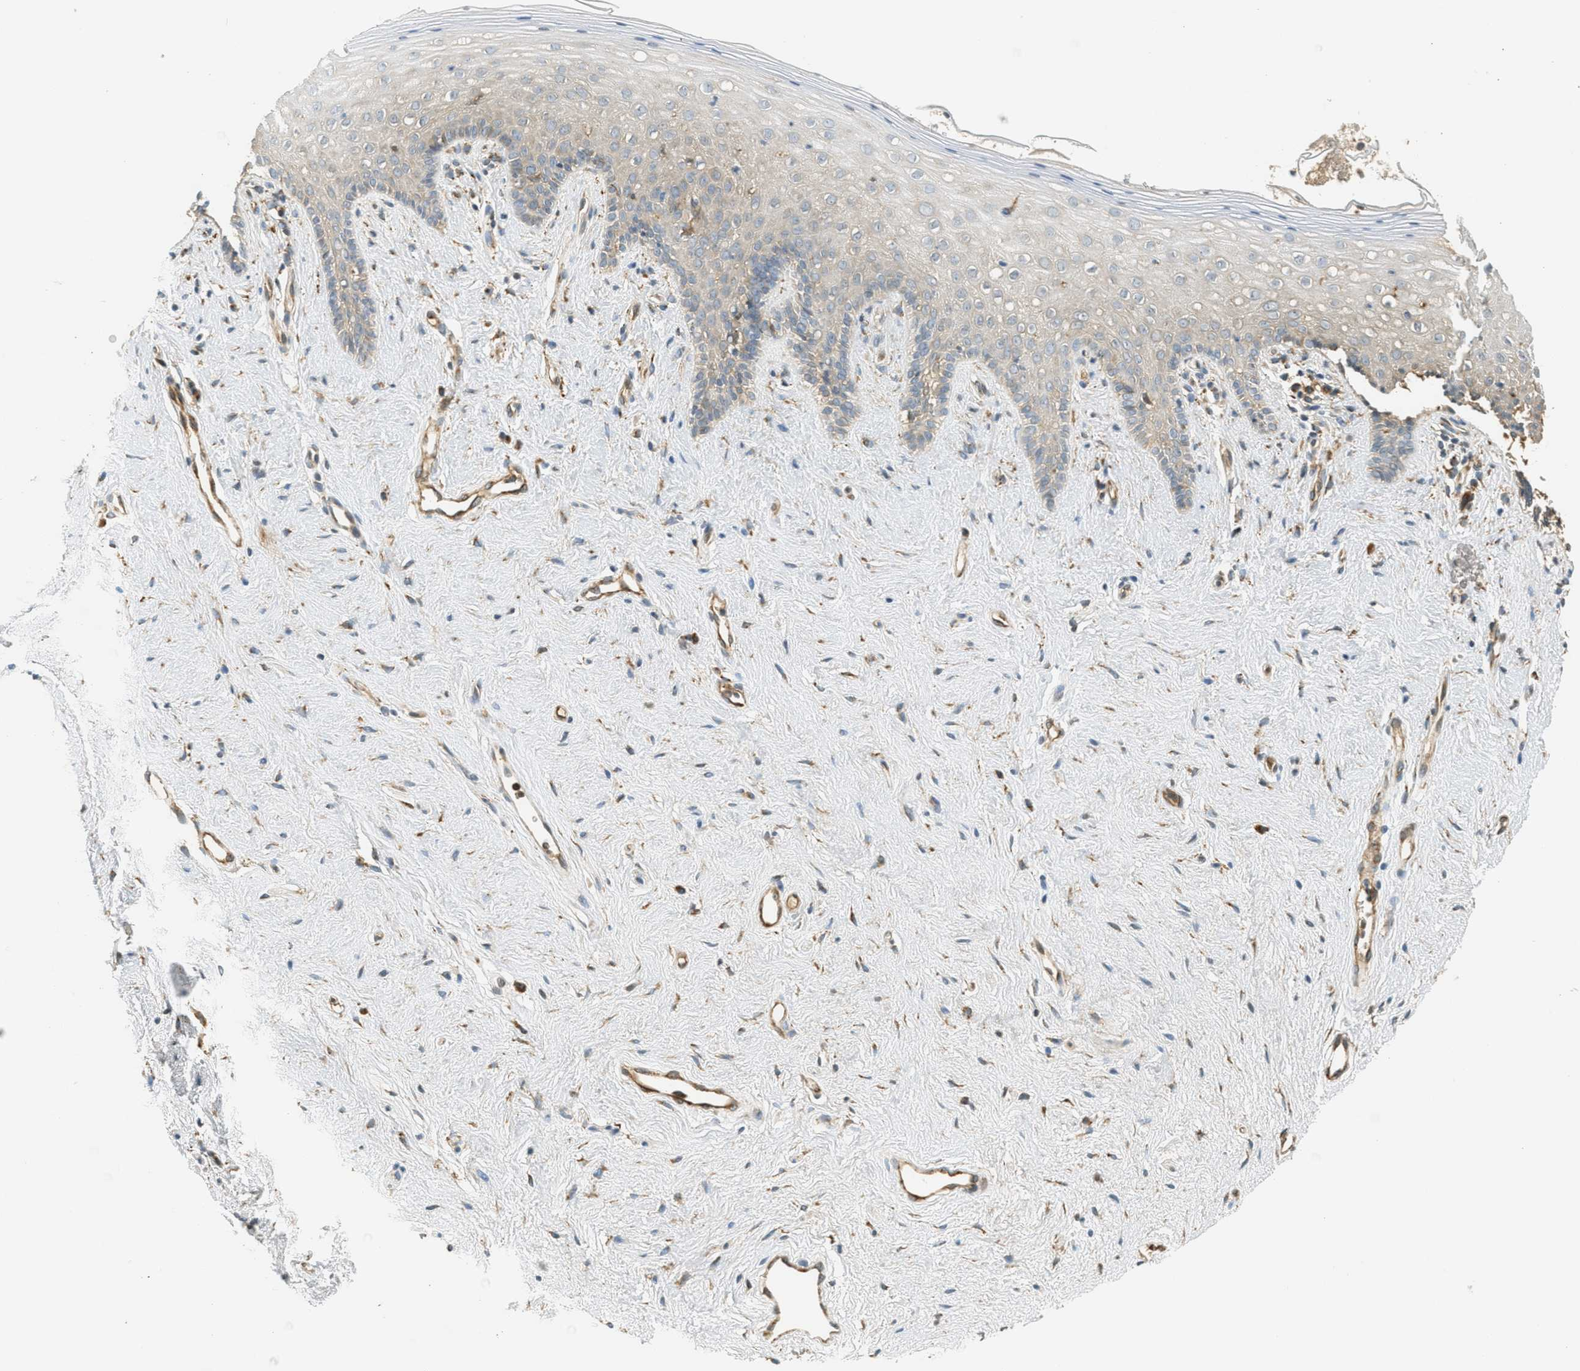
{"staining": {"intensity": "negative", "quantity": "none", "location": "none"}, "tissue": "vagina", "cell_type": "Squamous epithelial cells", "image_type": "normal", "snomed": [{"axis": "morphology", "description": "Normal tissue, NOS"}, {"axis": "topography", "description": "Vagina"}], "caption": "This is an immunohistochemistry (IHC) micrograph of normal human vagina. There is no expression in squamous epithelial cells.", "gene": "PDK1", "patient": {"sex": "female", "age": 44}}